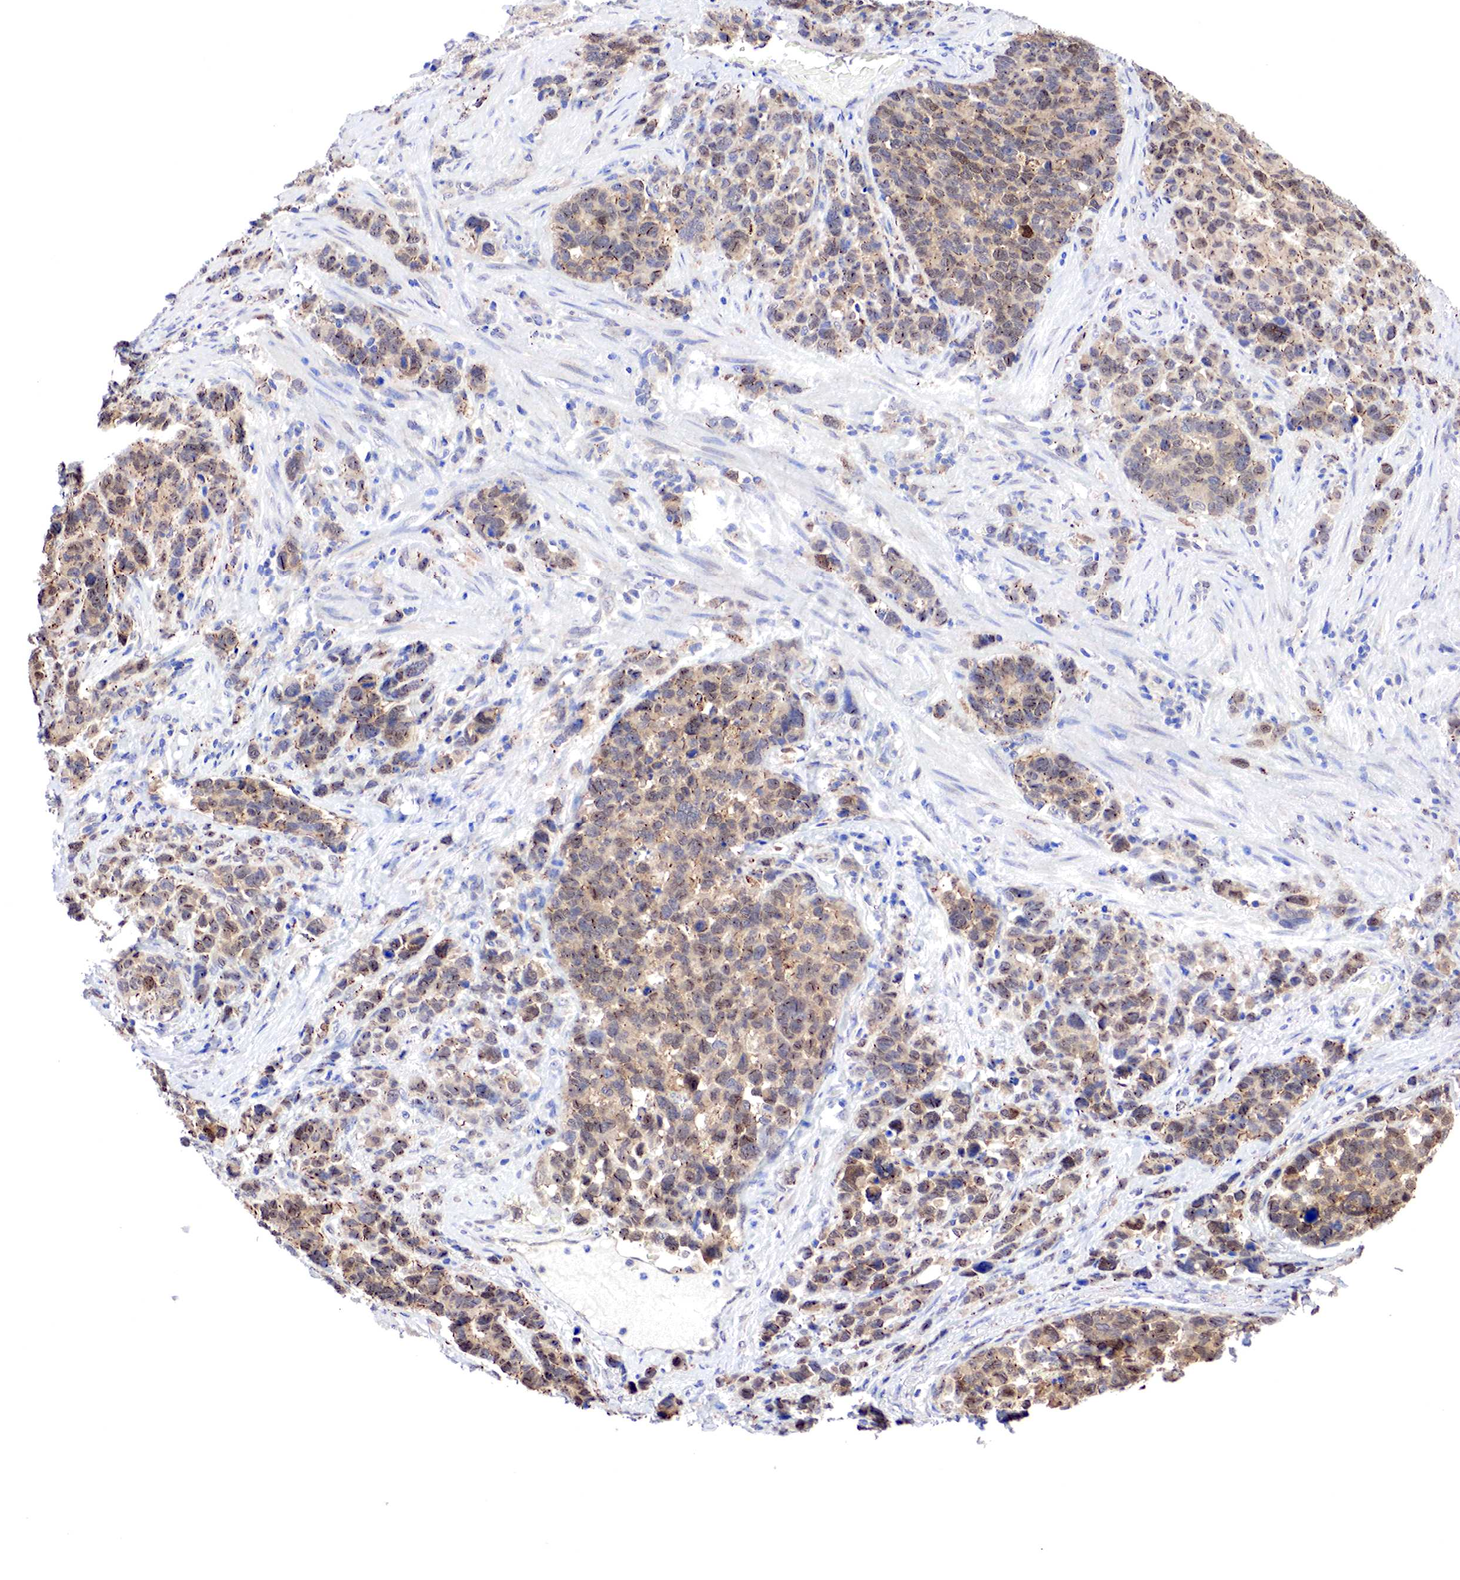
{"staining": {"intensity": "moderate", "quantity": ">75%", "location": "cytoplasmic/membranous,nuclear"}, "tissue": "stomach cancer", "cell_type": "Tumor cells", "image_type": "cancer", "snomed": [{"axis": "morphology", "description": "Adenocarcinoma, NOS"}, {"axis": "topography", "description": "Stomach, upper"}], "caption": "Stomach cancer tissue demonstrates moderate cytoplasmic/membranous and nuclear positivity in about >75% of tumor cells, visualized by immunohistochemistry.", "gene": "PABIR2", "patient": {"sex": "male", "age": 71}}